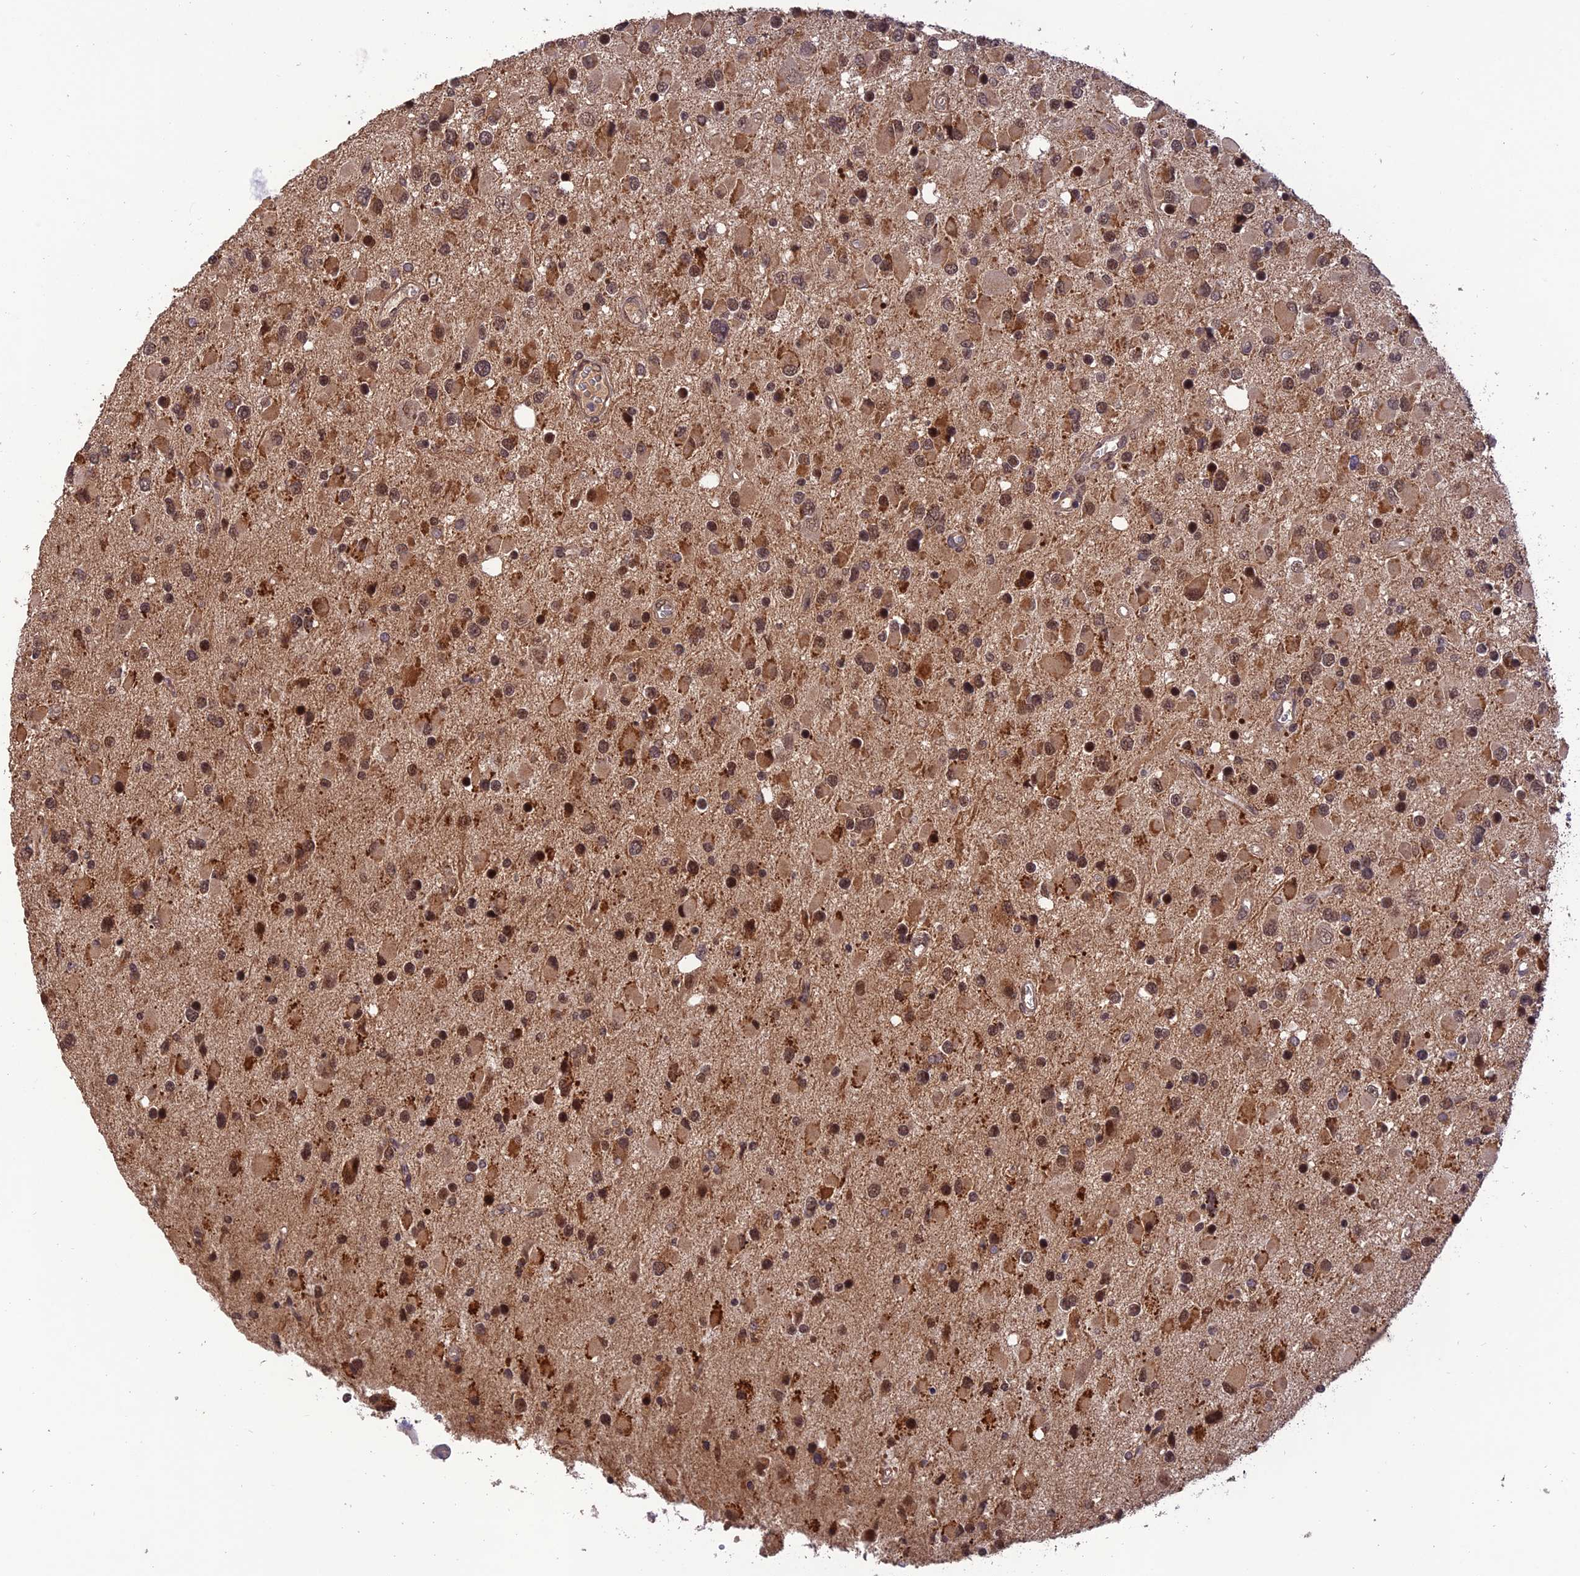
{"staining": {"intensity": "moderate", "quantity": ">75%", "location": "cytoplasmic/membranous,nuclear"}, "tissue": "glioma", "cell_type": "Tumor cells", "image_type": "cancer", "snomed": [{"axis": "morphology", "description": "Glioma, malignant, High grade"}, {"axis": "topography", "description": "Brain"}], "caption": "High-magnification brightfield microscopy of glioma stained with DAB (brown) and counterstained with hematoxylin (blue). tumor cells exhibit moderate cytoplasmic/membranous and nuclear positivity is seen in about>75% of cells.", "gene": "REV1", "patient": {"sex": "male", "age": 53}}